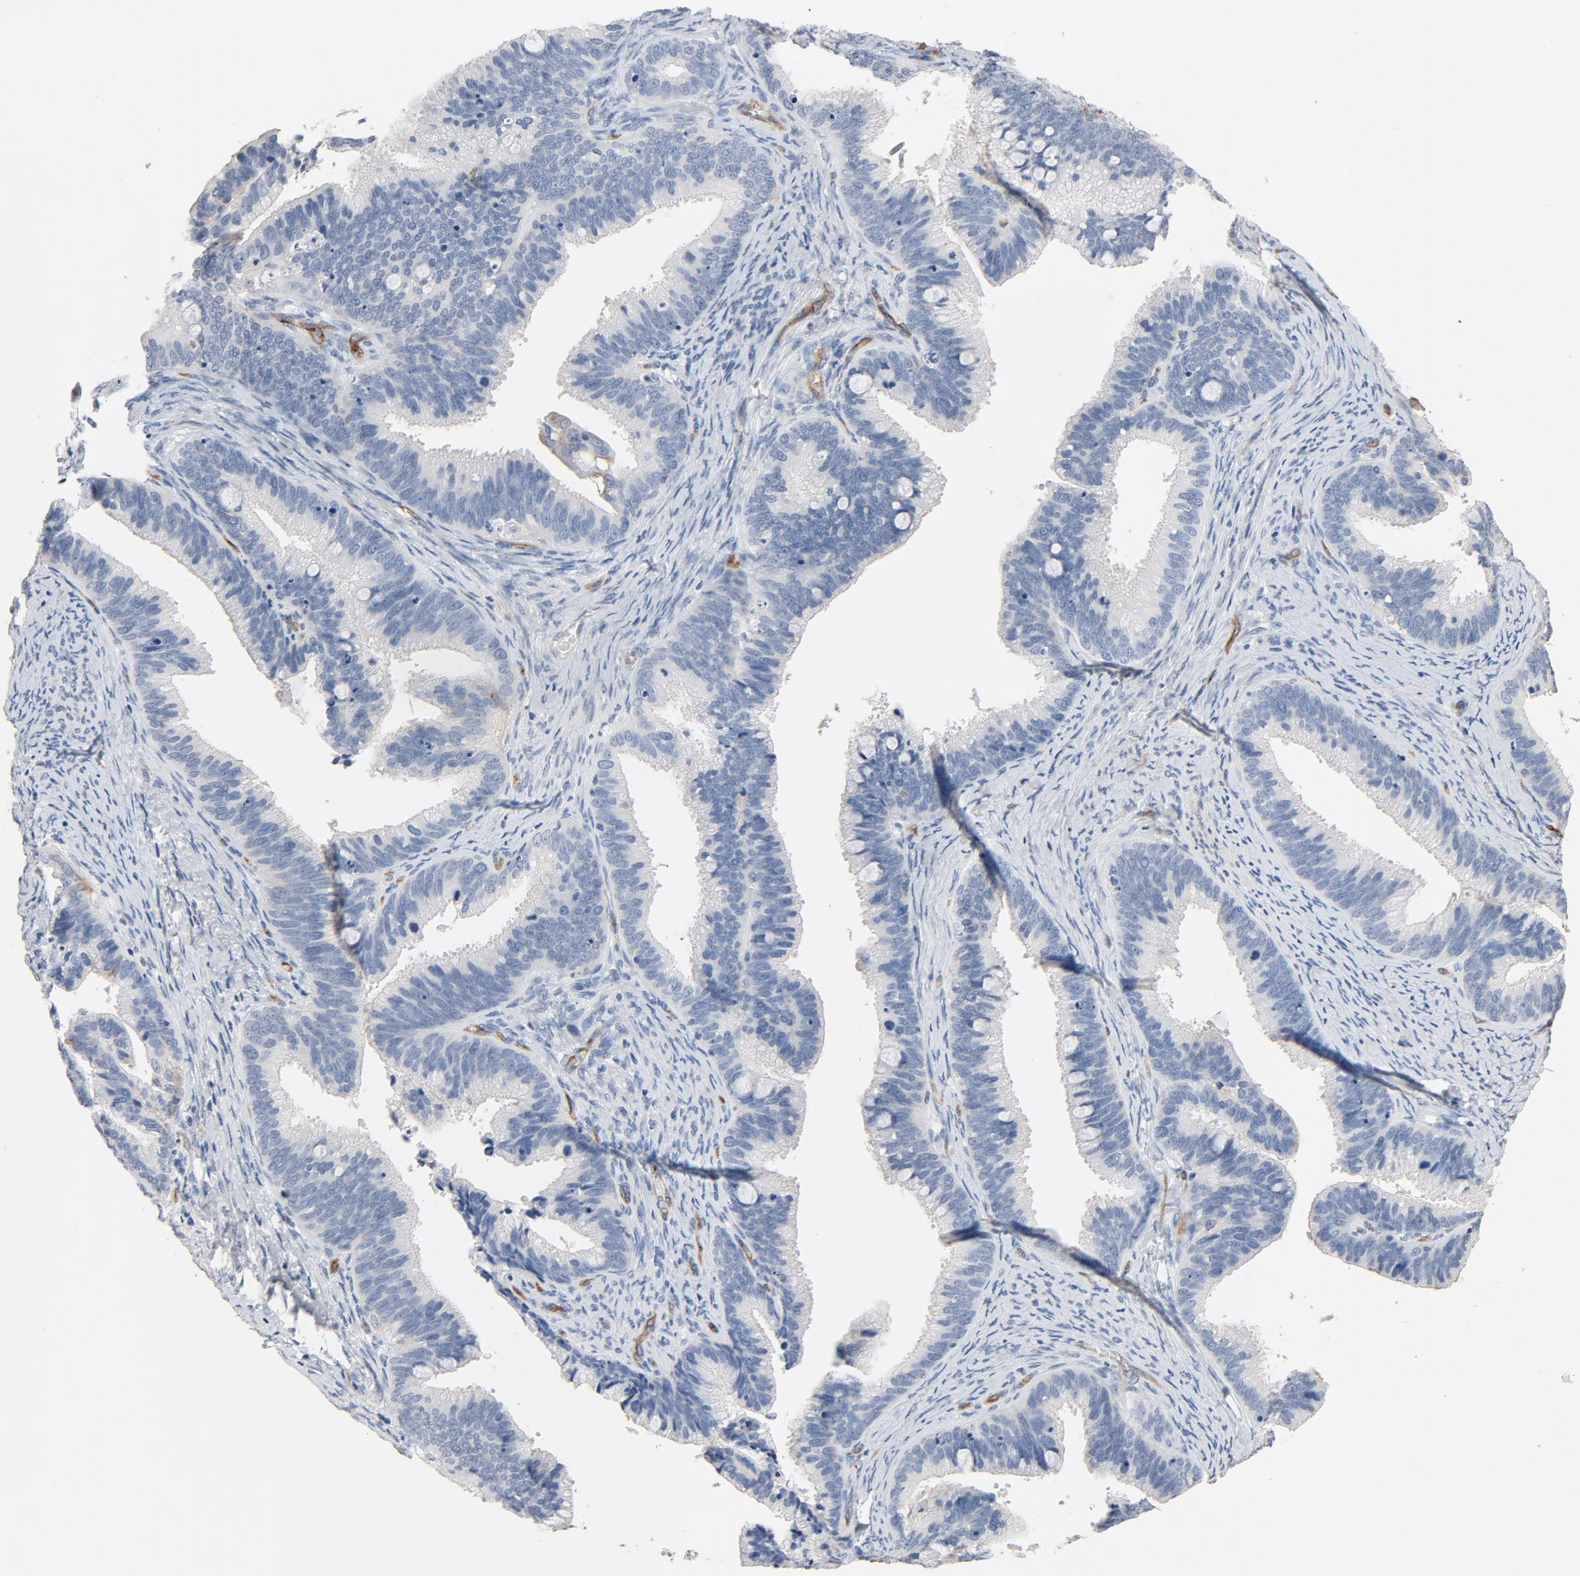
{"staining": {"intensity": "negative", "quantity": "none", "location": "none"}, "tissue": "cervical cancer", "cell_type": "Tumor cells", "image_type": "cancer", "snomed": [{"axis": "morphology", "description": "Adenocarcinoma, NOS"}, {"axis": "topography", "description": "Cervix"}], "caption": "A high-resolution micrograph shows immunohistochemistry staining of cervical cancer (adenocarcinoma), which displays no significant staining in tumor cells. Brightfield microscopy of immunohistochemistry stained with DAB (3,3'-diaminobenzidine) (brown) and hematoxylin (blue), captured at high magnification.", "gene": "KDR", "patient": {"sex": "female", "age": 47}}